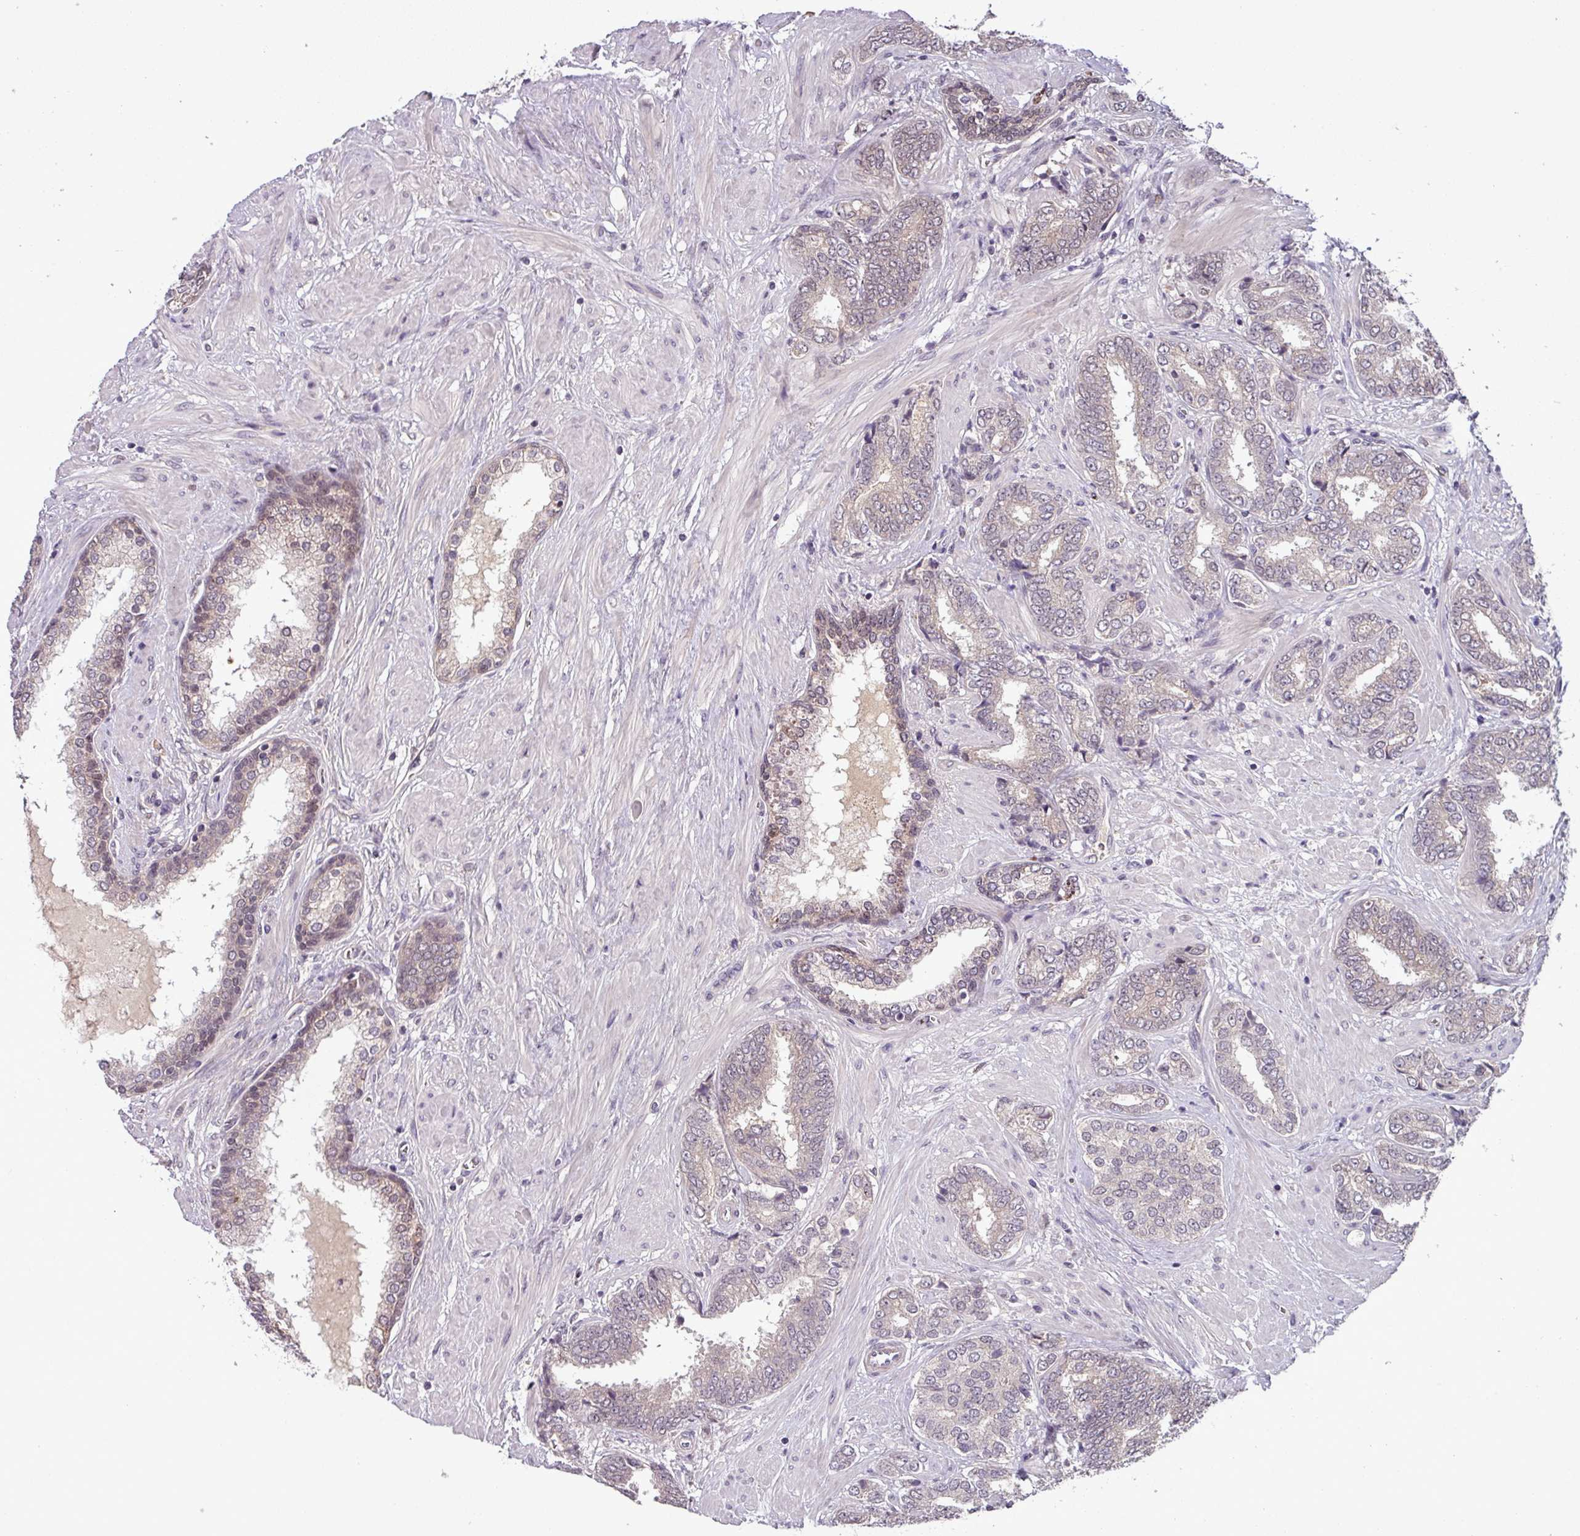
{"staining": {"intensity": "negative", "quantity": "none", "location": "none"}, "tissue": "prostate cancer", "cell_type": "Tumor cells", "image_type": "cancer", "snomed": [{"axis": "morphology", "description": "Adenocarcinoma, High grade"}, {"axis": "topography", "description": "Prostate"}], "caption": "There is no significant expression in tumor cells of adenocarcinoma (high-grade) (prostate).", "gene": "NOB1", "patient": {"sex": "male", "age": 72}}